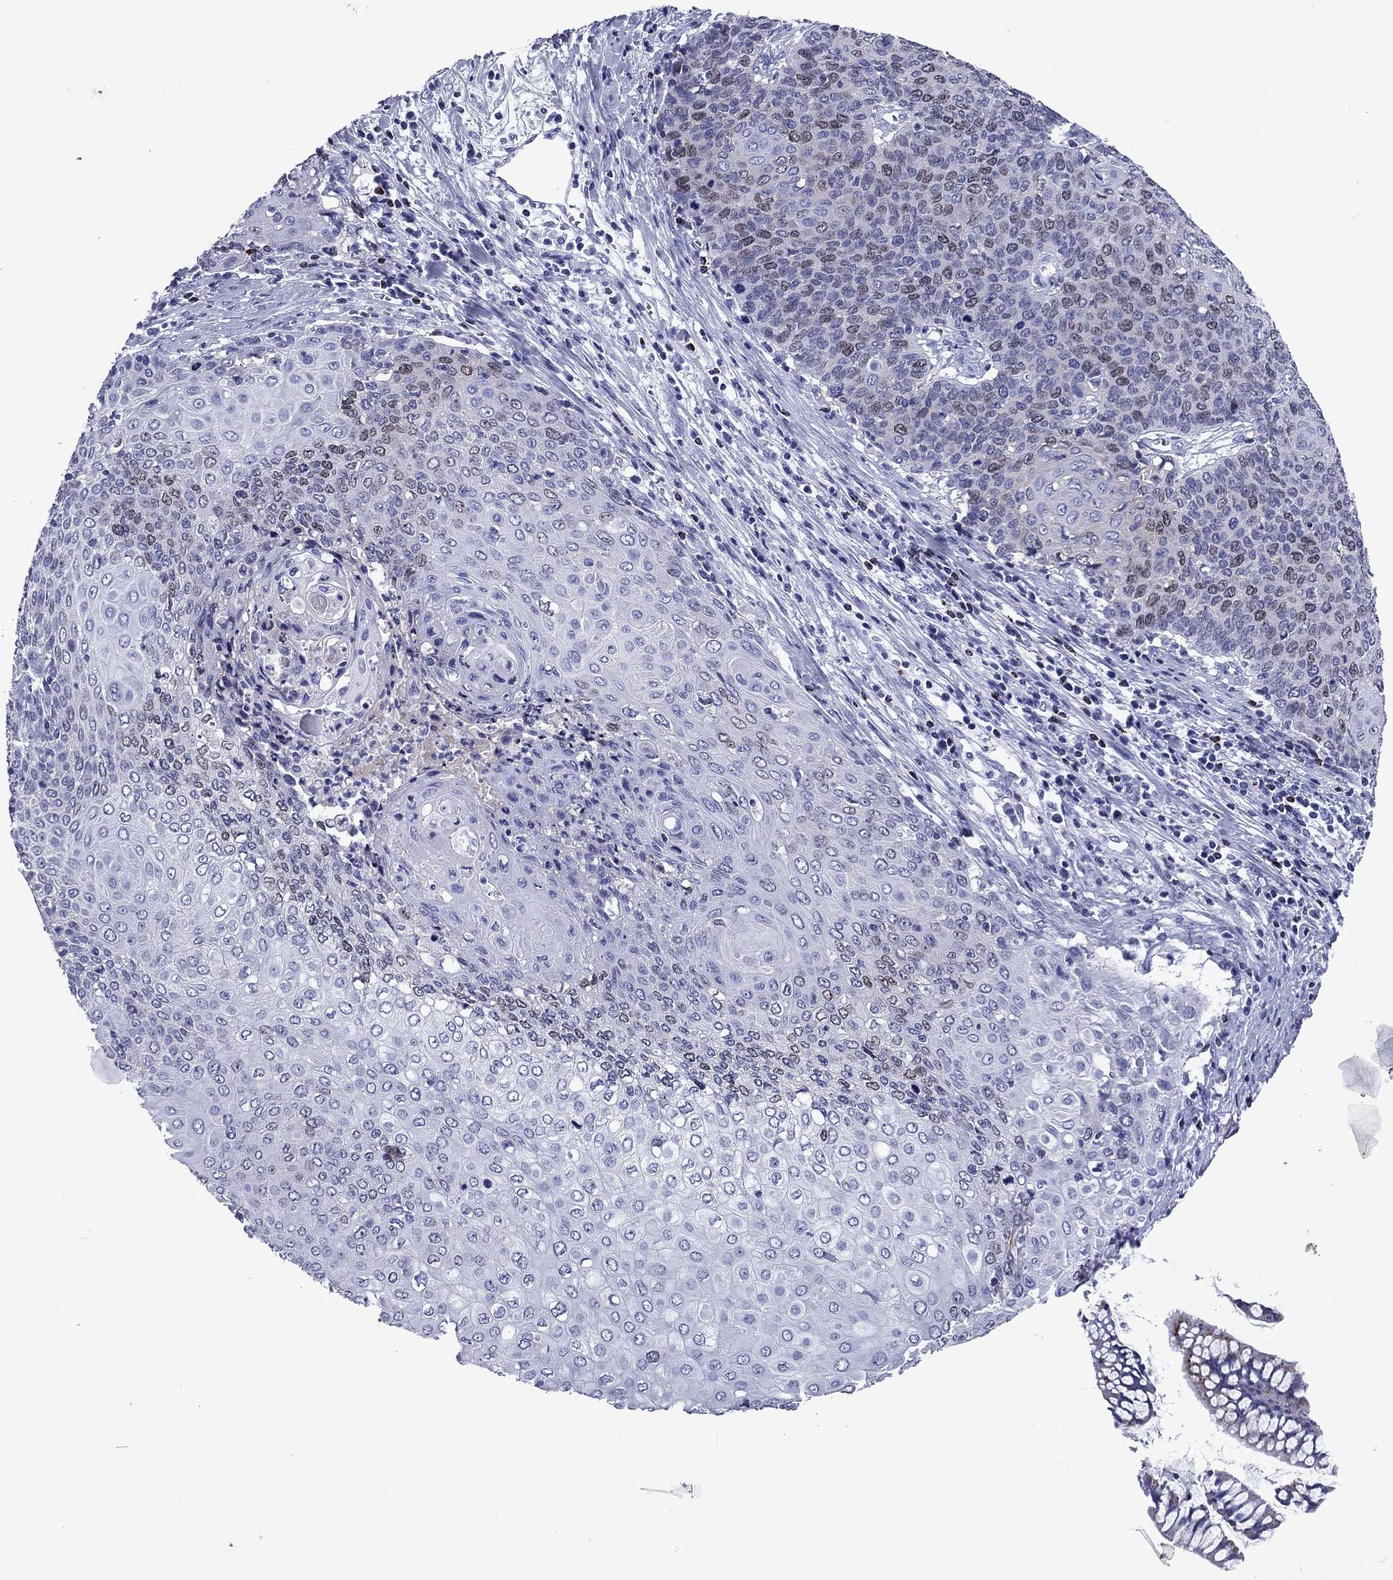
{"staining": {"intensity": "weak", "quantity": "<25%", "location": "nuclear"}, "tissue": "cervical cancer", "cell_type": "Tumor cells", "image_type": "cancer", "snomed": [{"axis": "morphology", "description": "Squamous cell carcinoma, NOS"}, {"axis": "topography", "description": "Cervix"}], "caption": "This is an IHC micrograph of human cervical cancer (squamous cell carcinoma). There is no staining in tumor cells.", "gene": "GZMK", "patient": {"sex": "female", "age": 39}}